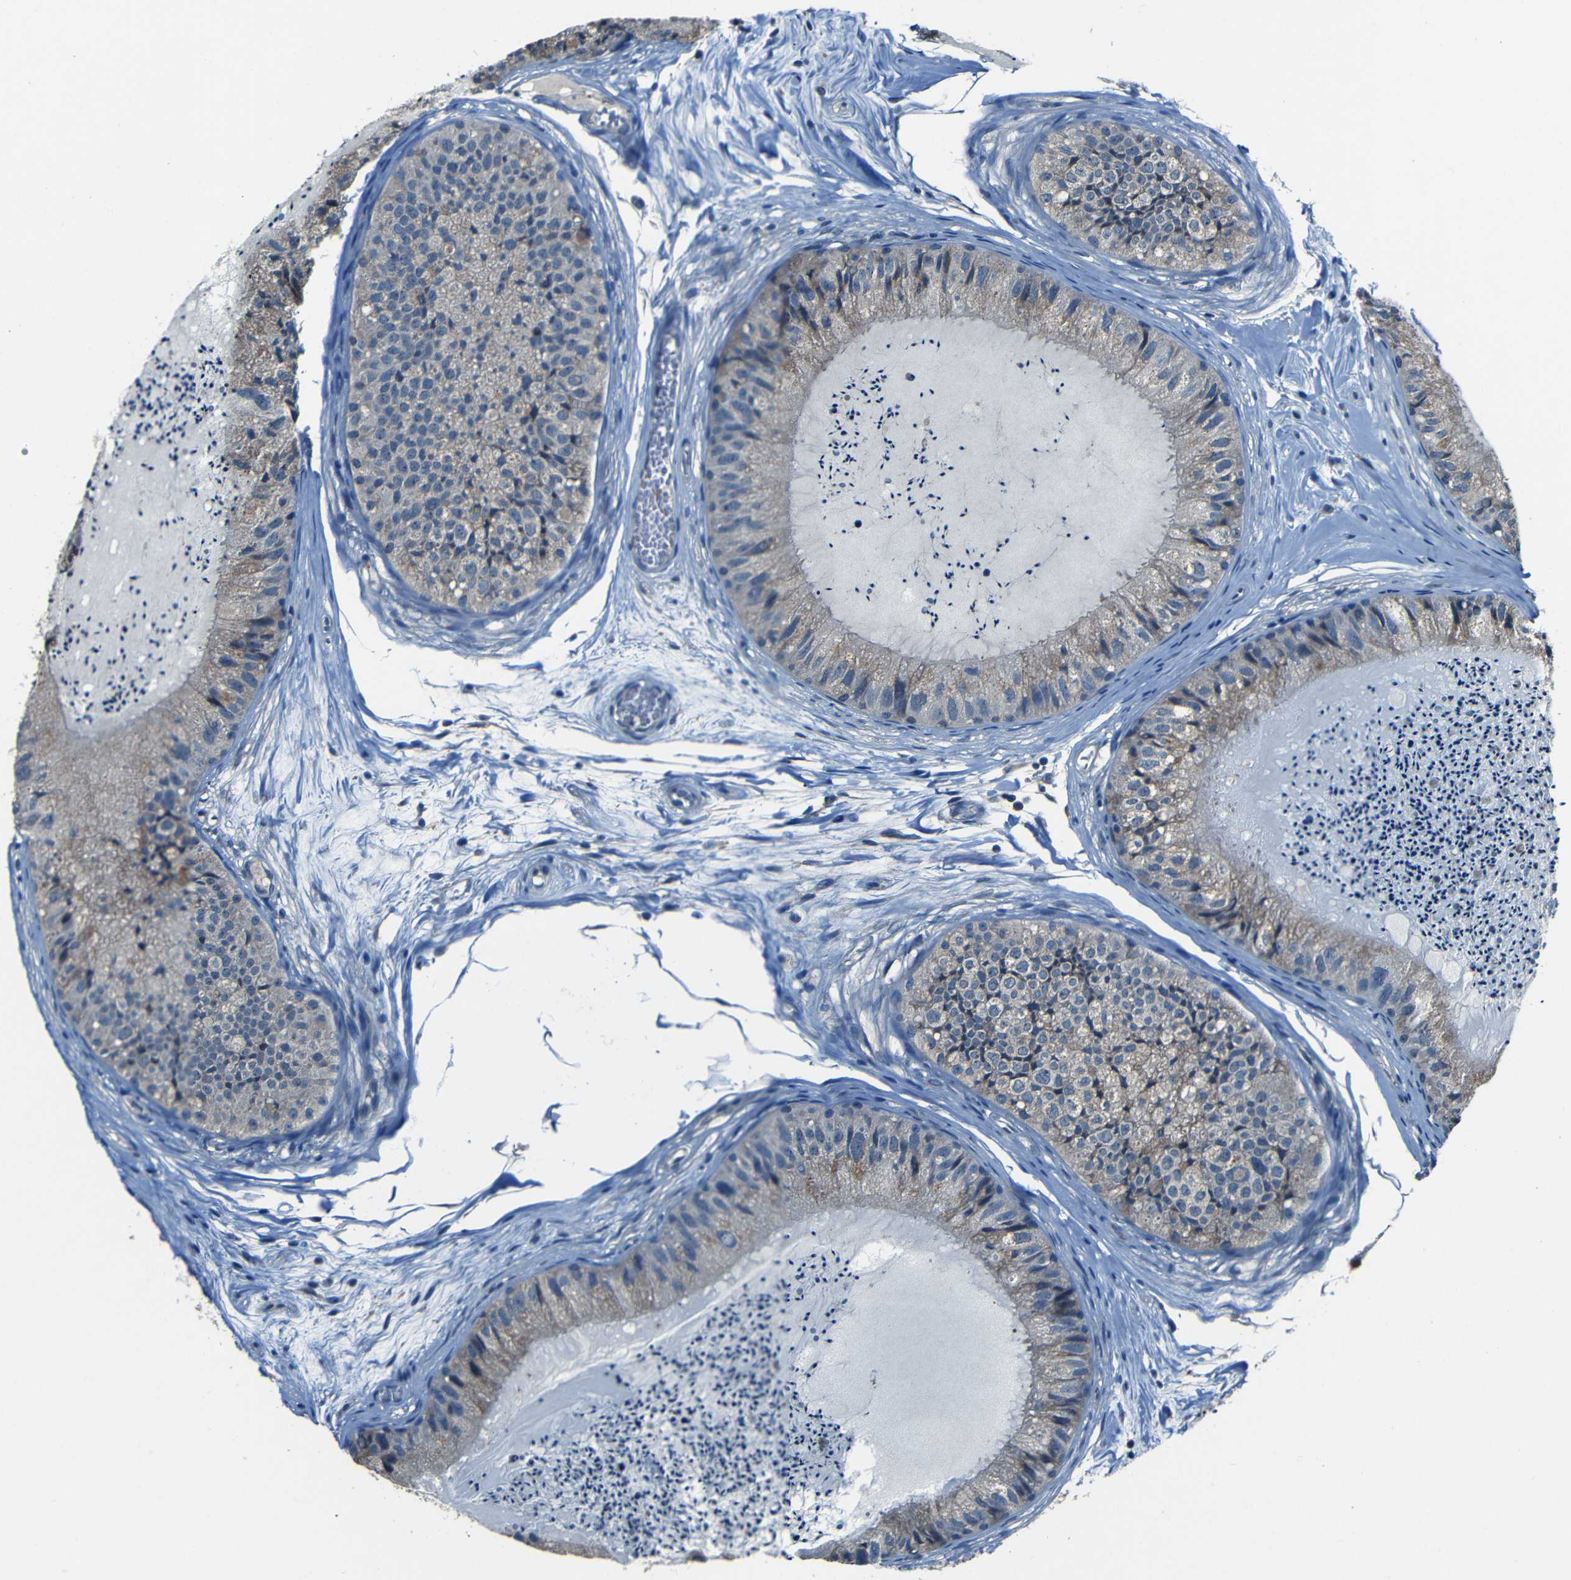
{"staining": {"intensity": "weak", "quantity": ">75%", "location": "cytoplasmic/membranous"}, "tissue": "epididymis", "cell_type": "Glandular cells", "image_type": "normal", "snomed": [{"axis": "morphology", "description": "Normal tissue, NOS"}, {"axis": "topography", "description": "Epididymis"}], "caption": "Human epididymis stained for a protein (brown) exhibits weak cytoplasmic/membranous positive staining in approximately >75% of glandular cells.", "gene": "SLA", "patient": {"sex": "male", "age": 31}}